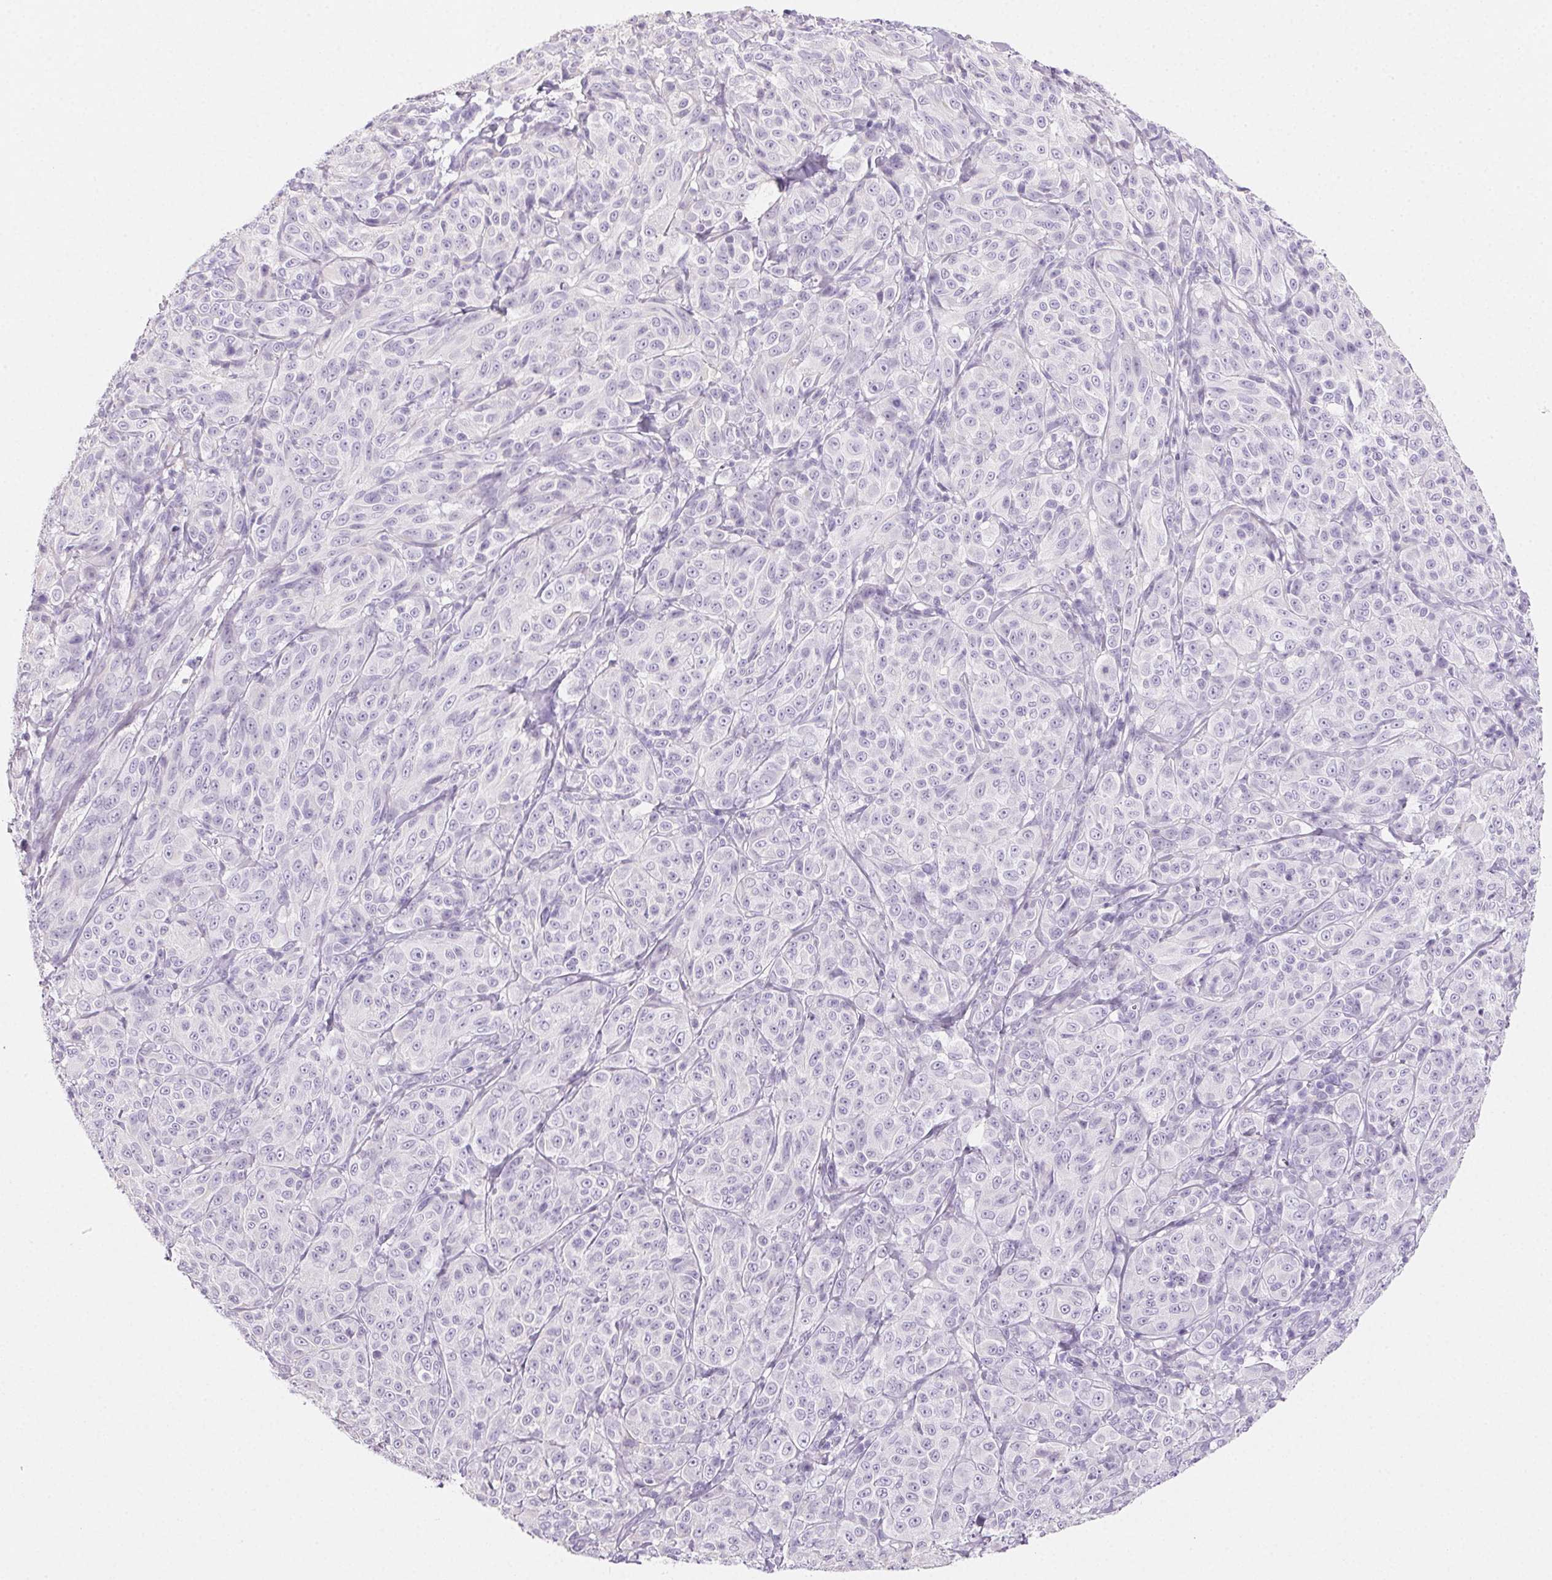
{"staining": {"intensity": "negative", "quantity": "none", "location": "none"}, "tissue": "melanoma", "cell_type": "Tumor cells", "image_type": "cancer", "snomed": [{"axis": "morphology", "description": "Malignant melanoma, NOS"}, {"axis": "topography", "description": "Skin"}], "caption": "DAB (3,3'-diaminobenzidine) immunohistochemical staining of melanoma reveals no significant staining in tumor cells.", "gene": "PRSS3", "patient": {"sex": "male", "age": 89}}